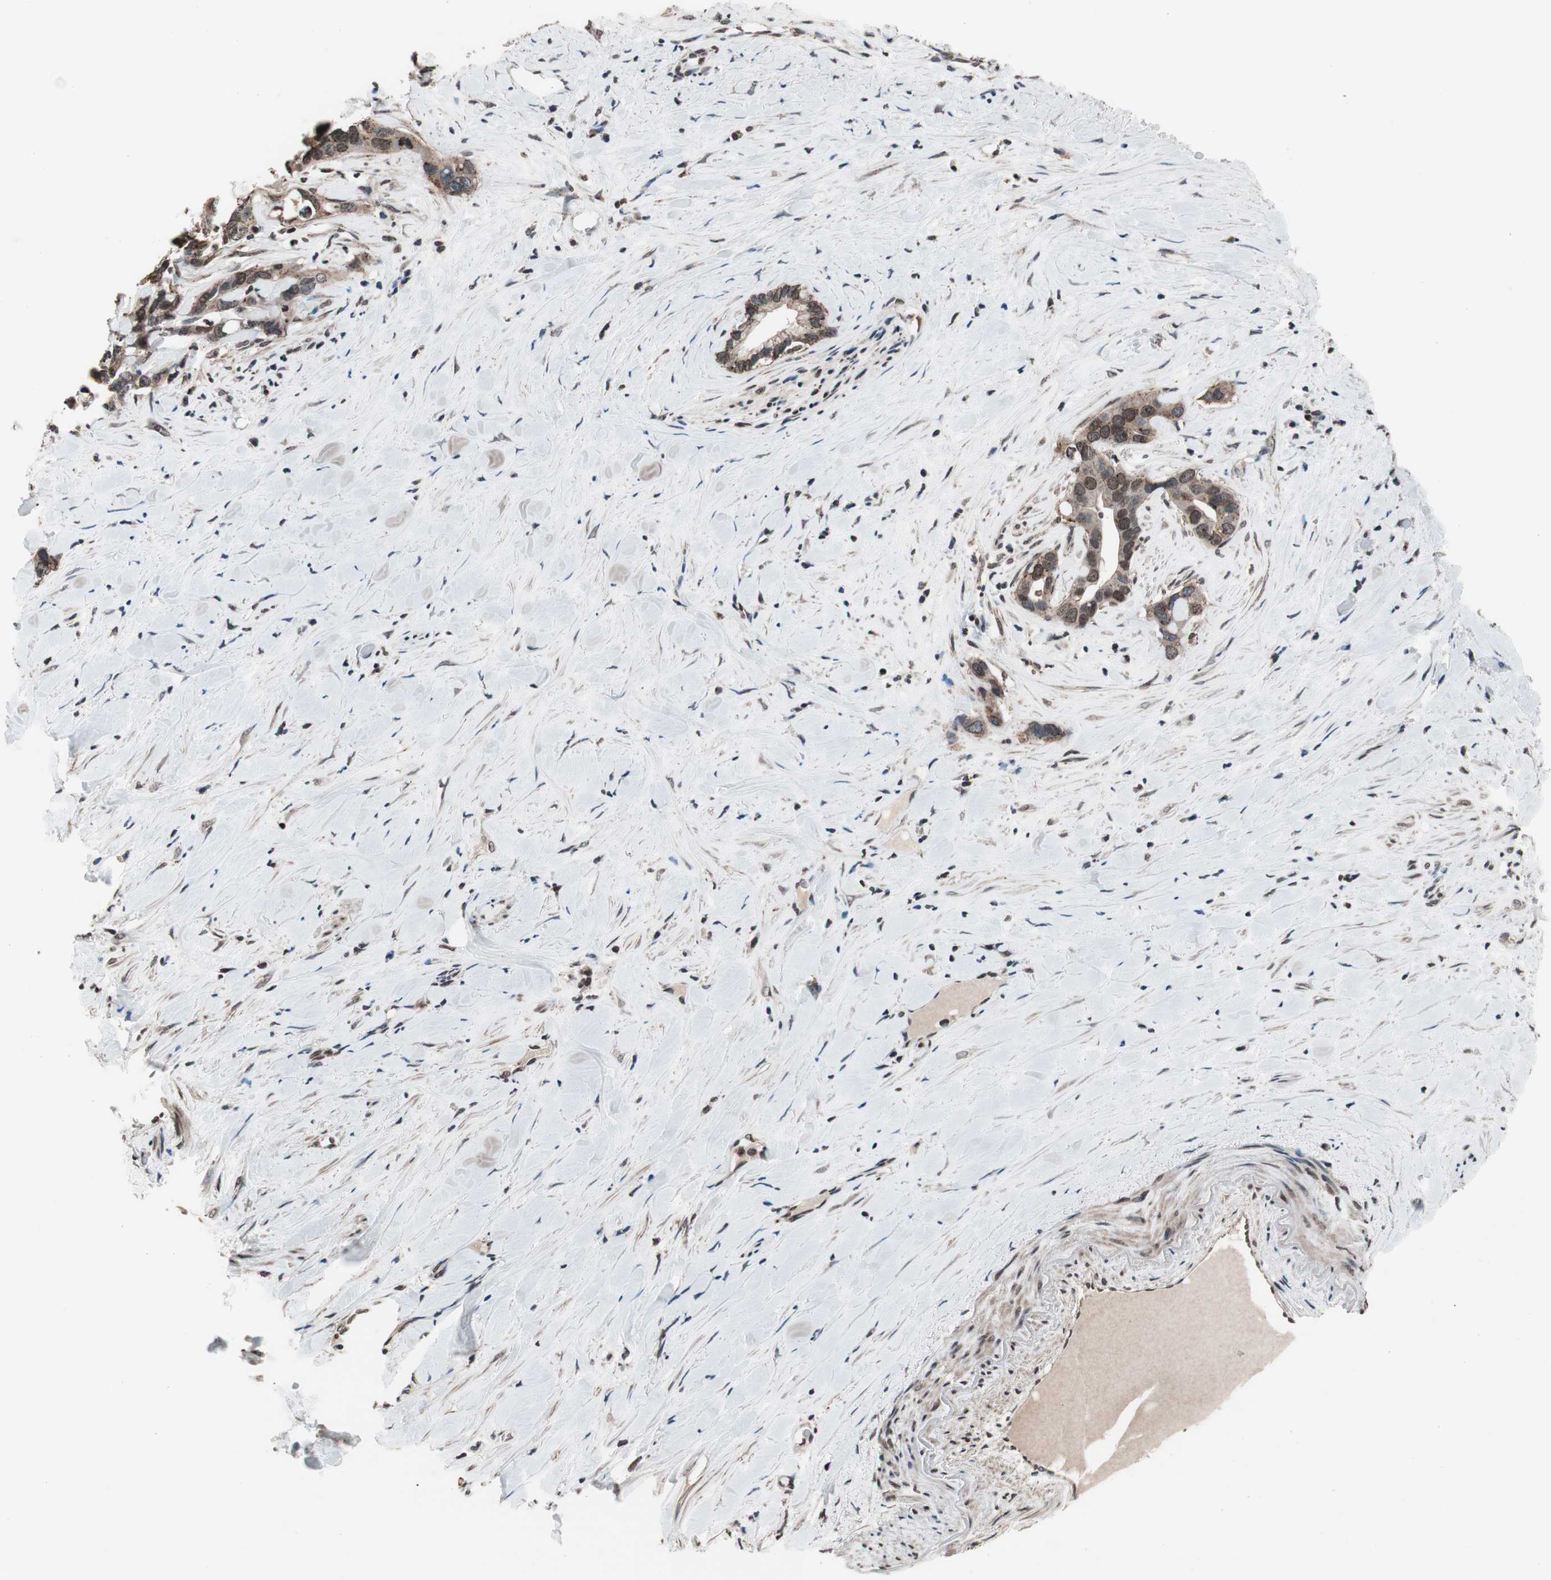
{"staining": {"intensity": "weak", "quantity": ">75%", "location": "cytoplasmic/membranous"}, "tissue": "liver cancer", "cell_type": "Tumor cells", "image_type": "cancer", "snomed": [{"axis": "morphology", "description": "Cholangiocarcinoma"}, {"axis": "topography", "description": "Liver"}], "caption": "An image of liver cancer stained for a protein exhibits weak cytoplasmic/membranous brown staining in tumor cells. The staining was performed using DAB (3,3'-diaminobenzidine) to visualize the protein expression in brown, while the nuclei were stained in blue with hematoxylin (Magnification: 20x).", "gene": "RFC1", "patient": {"sex": "female", "age": 65}}